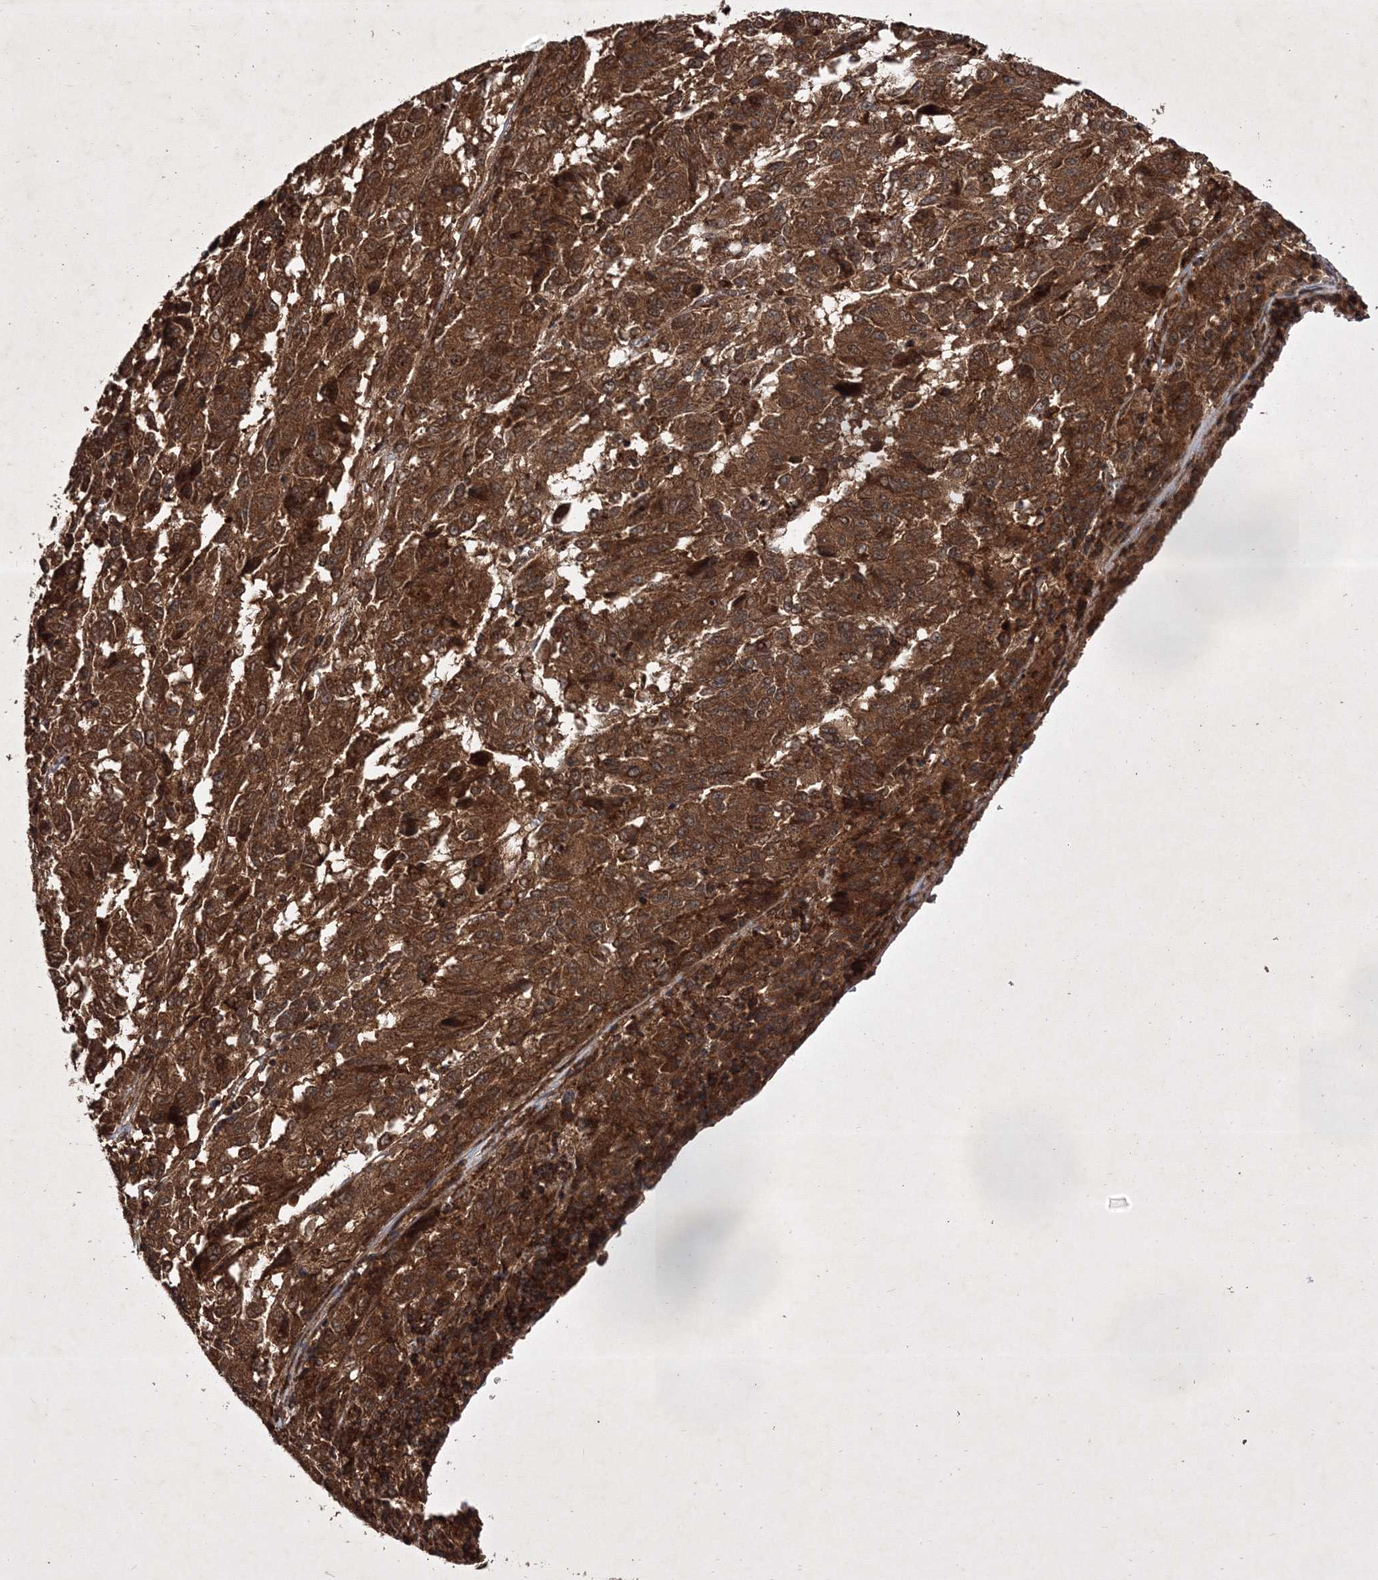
{"staining": {"intensity": "strong", "quantity": ">75%", "location": "cytoplasmic/membranous"}, "tissue": "melanoma", "cell_type": "Tumor cells", "image_type": "cancer", "snomed": [{"axis": "morphology", "description": "Malignant melanoma, Metastatic site"}, {"axis": "topography", "description": "Lung"}], "caption": "An IHC histopathology image of tumor tissue is shown. Protein staining in brown shows strong cytoplasmic/membranous positivity in malignant melanoma (metastatic site) within tumor cells.", "gene": "DNAJC13", "patient": {"sex": "male", "age": 64}}